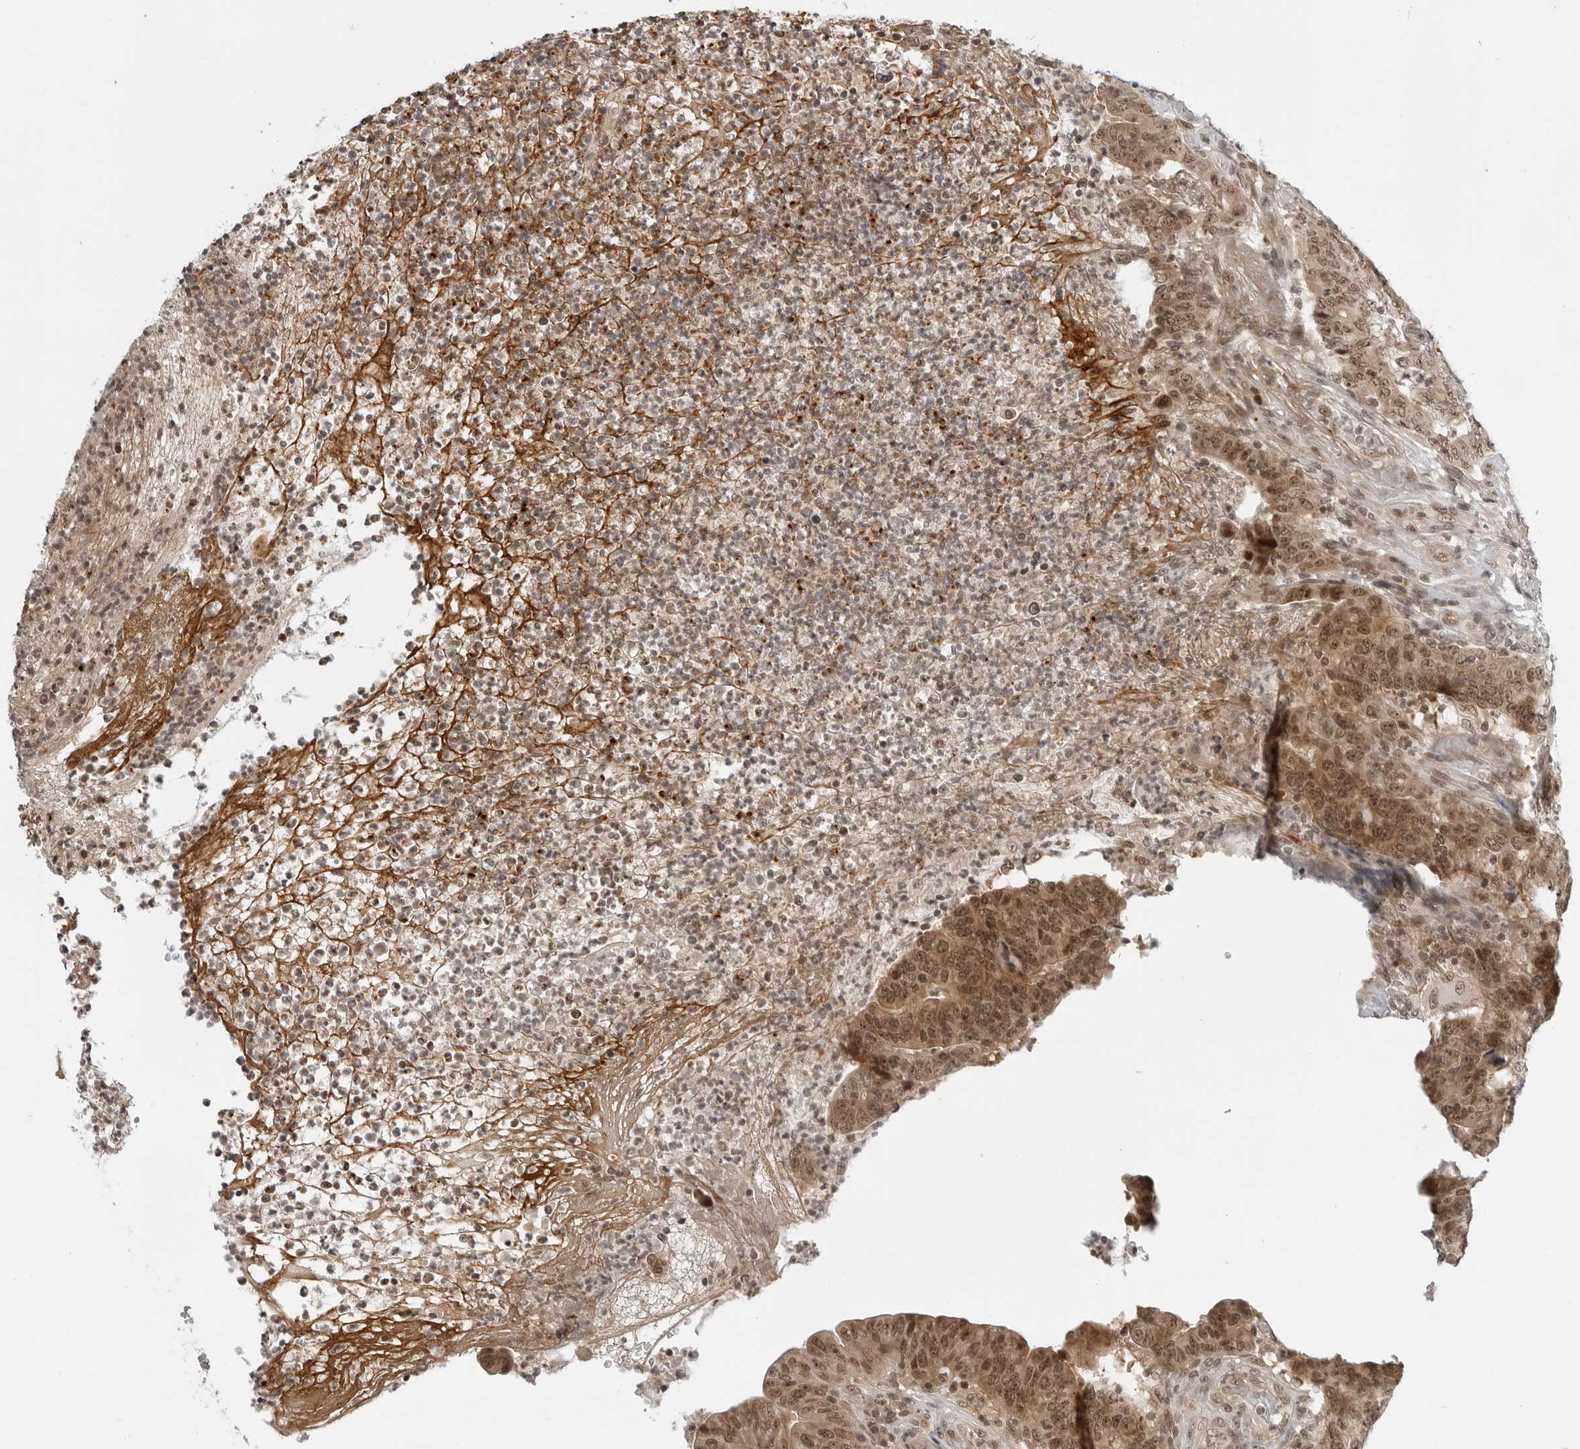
{"staining": {"intensity": "moderate", "quantity": ">75%", "location": "cytoplasmic/membranous,nuclear"}, "tissue": "colorectal cancer", "cell_type": "Tumor cells", "image_type": "cancer", "snomed": [{"axis": "morphology", "description": "Normal tissue, NOS"}, {"axis": "morphology", "description": "Adenocarcinoma, NOS"}, {"axis": "topography", "description": "Colon"}], "caption": "Immunohistochemistry (DAB (3,3'-diaminobenzidine)) staining of colorectal adenocarcinoma demonstrates moderate cytoplasmic/membranous and nuclear protein expression in approximately >75% of tumor cells. (DAB (3,3'-diaminobenzidine) = brown stain, brightfield microscopy at high magnification).", "gene": "C8orf33", "patient": {"sex": "female", "age": 75}}